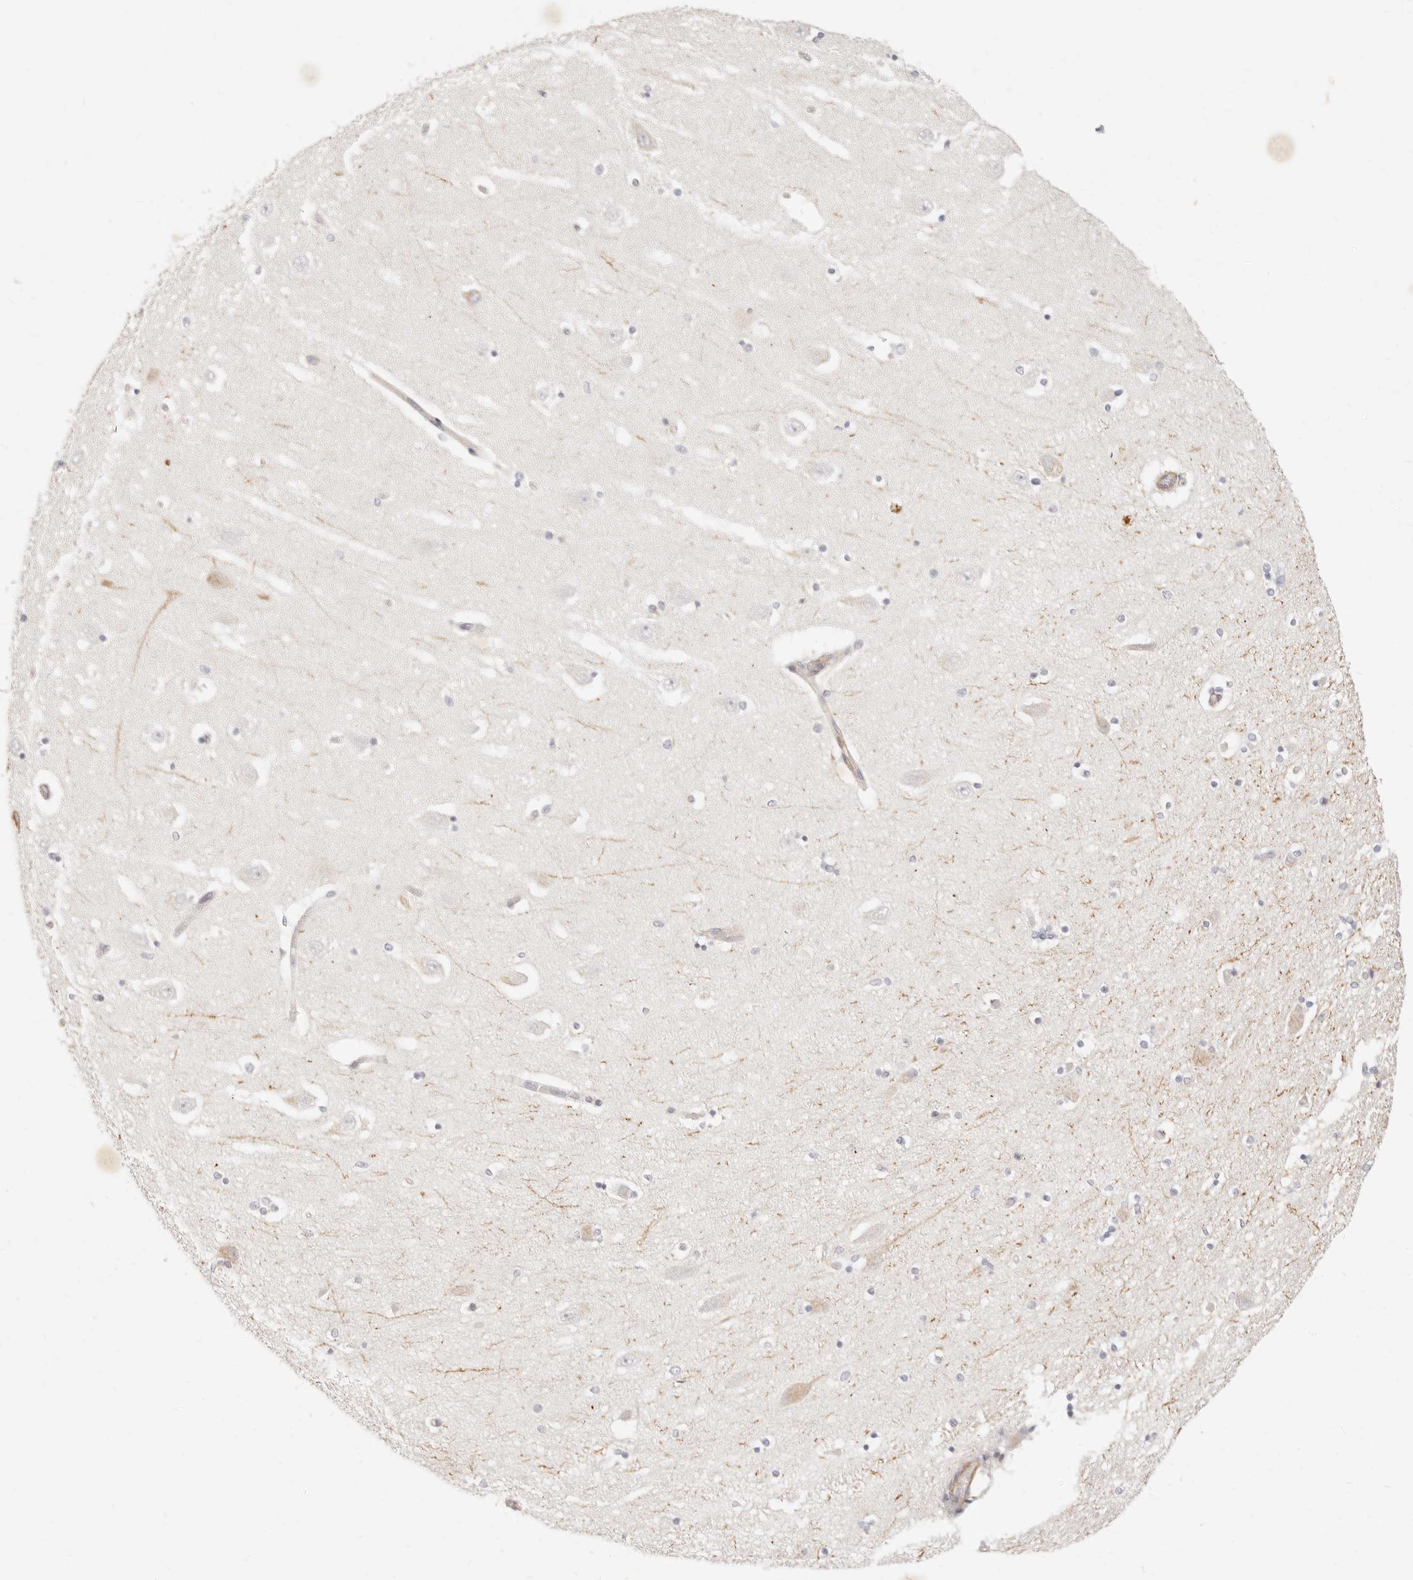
{"staining": {"intensity": "negative", "quantity": "none", "location": "none"}, "tissue": "hippocampus", "cell_type": "Glial cells", "image_type": "normal", "snomed": [{"axis": "morphology", "description": "Normal tissue, NOS"}, {"axis": "topography", "description": "Hippocampus"}], "caption": "Immunohistochemical staining of normal hippocampus reveals no significant expression in glial cells. The staining was performed using DAB to visualize the protein expression in brown, while the nuclei were stained in blue with hematoxylin (Magnification: 20x).", "gene": "UBXN10", "patient": {"sex": "female", "age": 54}}